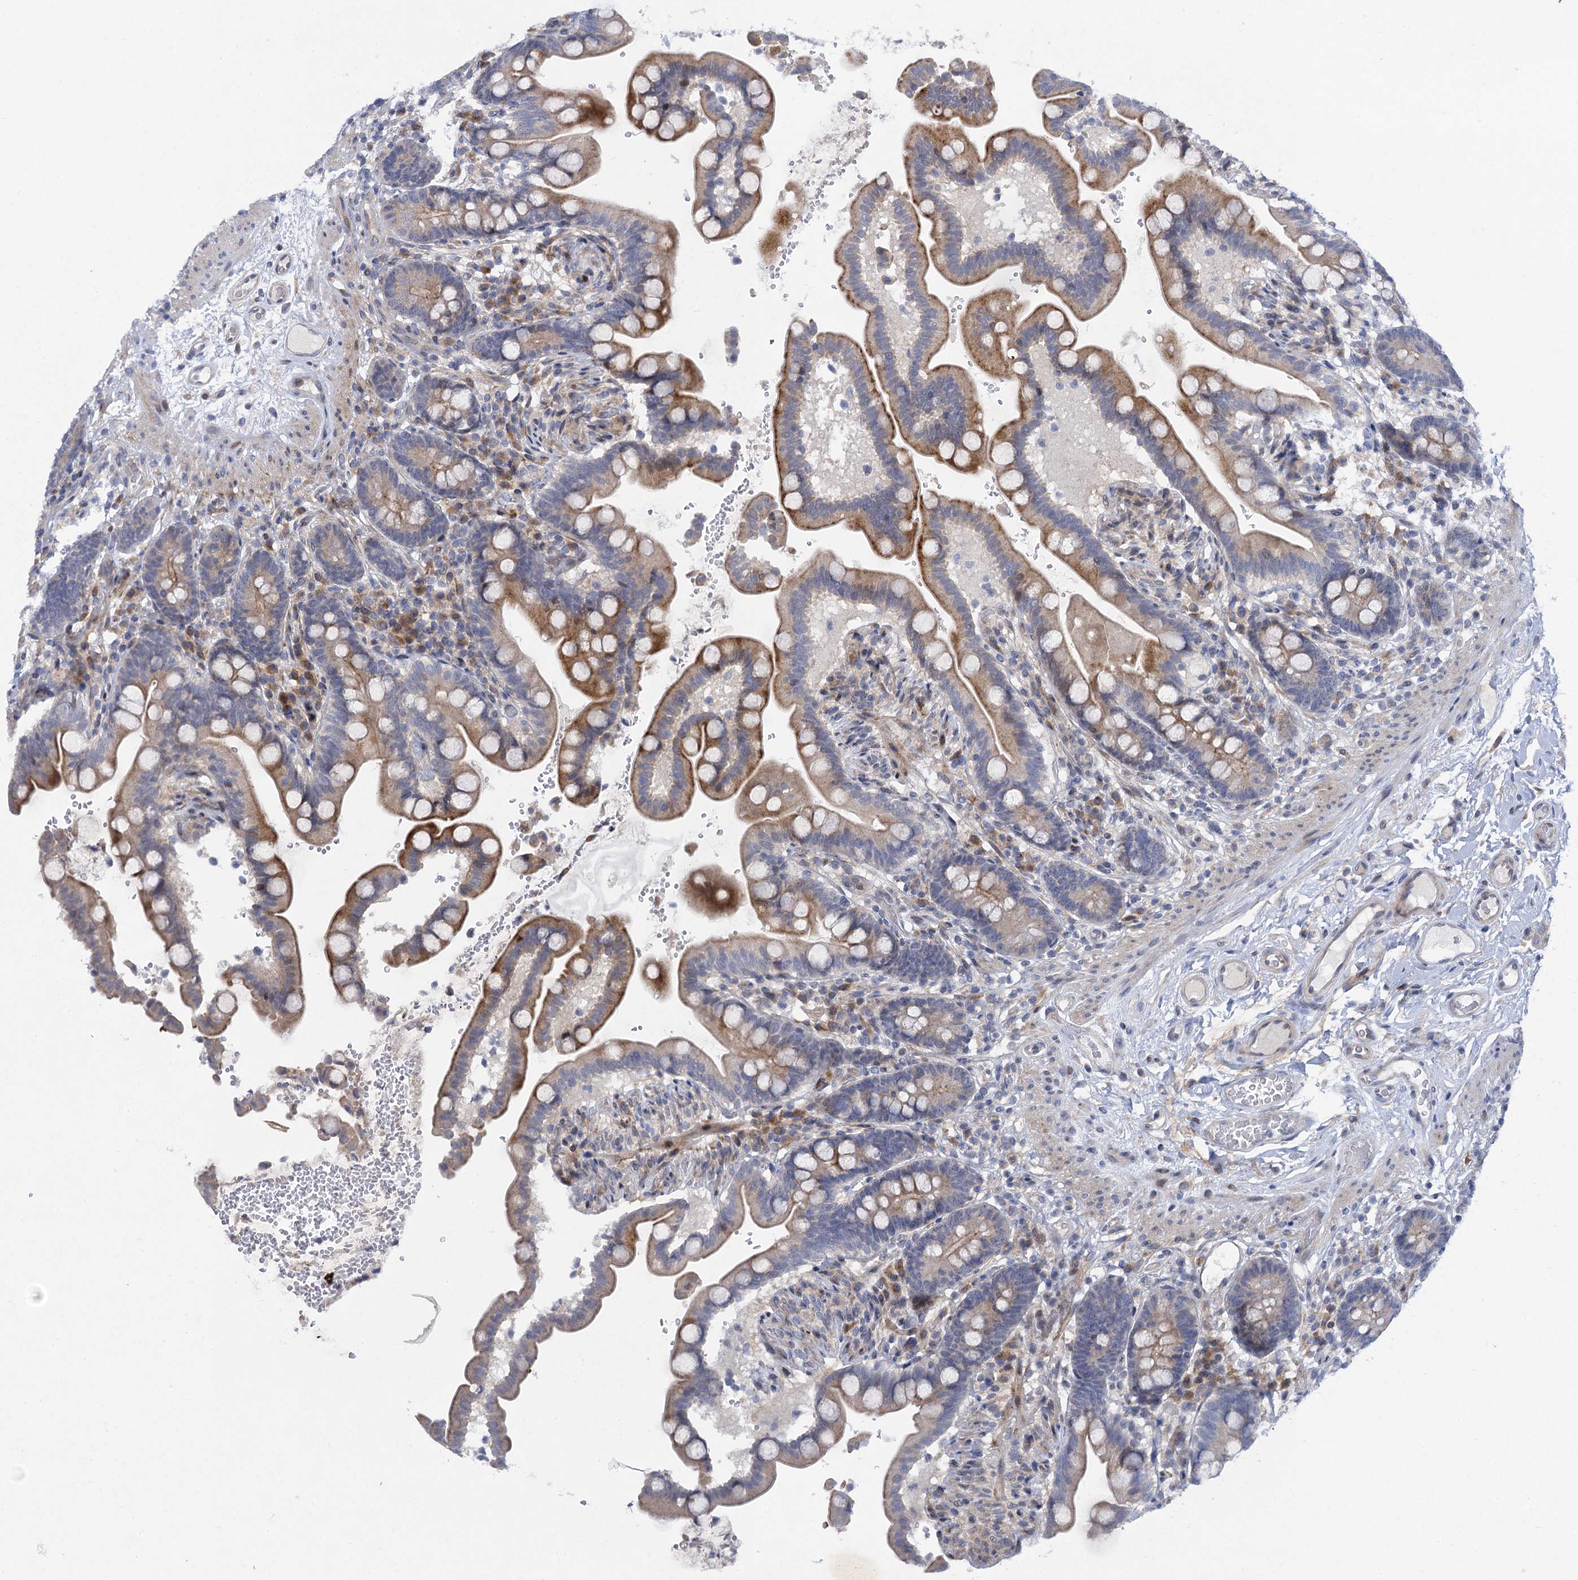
{"staining": {"intensity": "weak", "quantity": ">75%", "location": "cytoplasmic/membranous"}, "tissue": "colon", "cell_type": "Endothelial cells", "image_type": "normal", "snomed": [{"axis": "morphology", "description": "Normal tissue, NOS"}, {"axis": "topography", "description": "Smooth muscle"}, {"axis": "topography", "description": "Colon"}], "caption": "Immunohistochemistry staining of benign colon, which exhibits low levels of weak cytoplasmic/membranous staining in about >75% of endothelial cells indicating weak cytoplasmic/membranous protein staining. The staining was performed using DAB (3,3'-diaminobenzidine) (brown) for protein detection and nuclei were counterstained in hematoxylin (blue).", "gene": "QPCTL", "patient": {"sex": "male", "age": 73}}